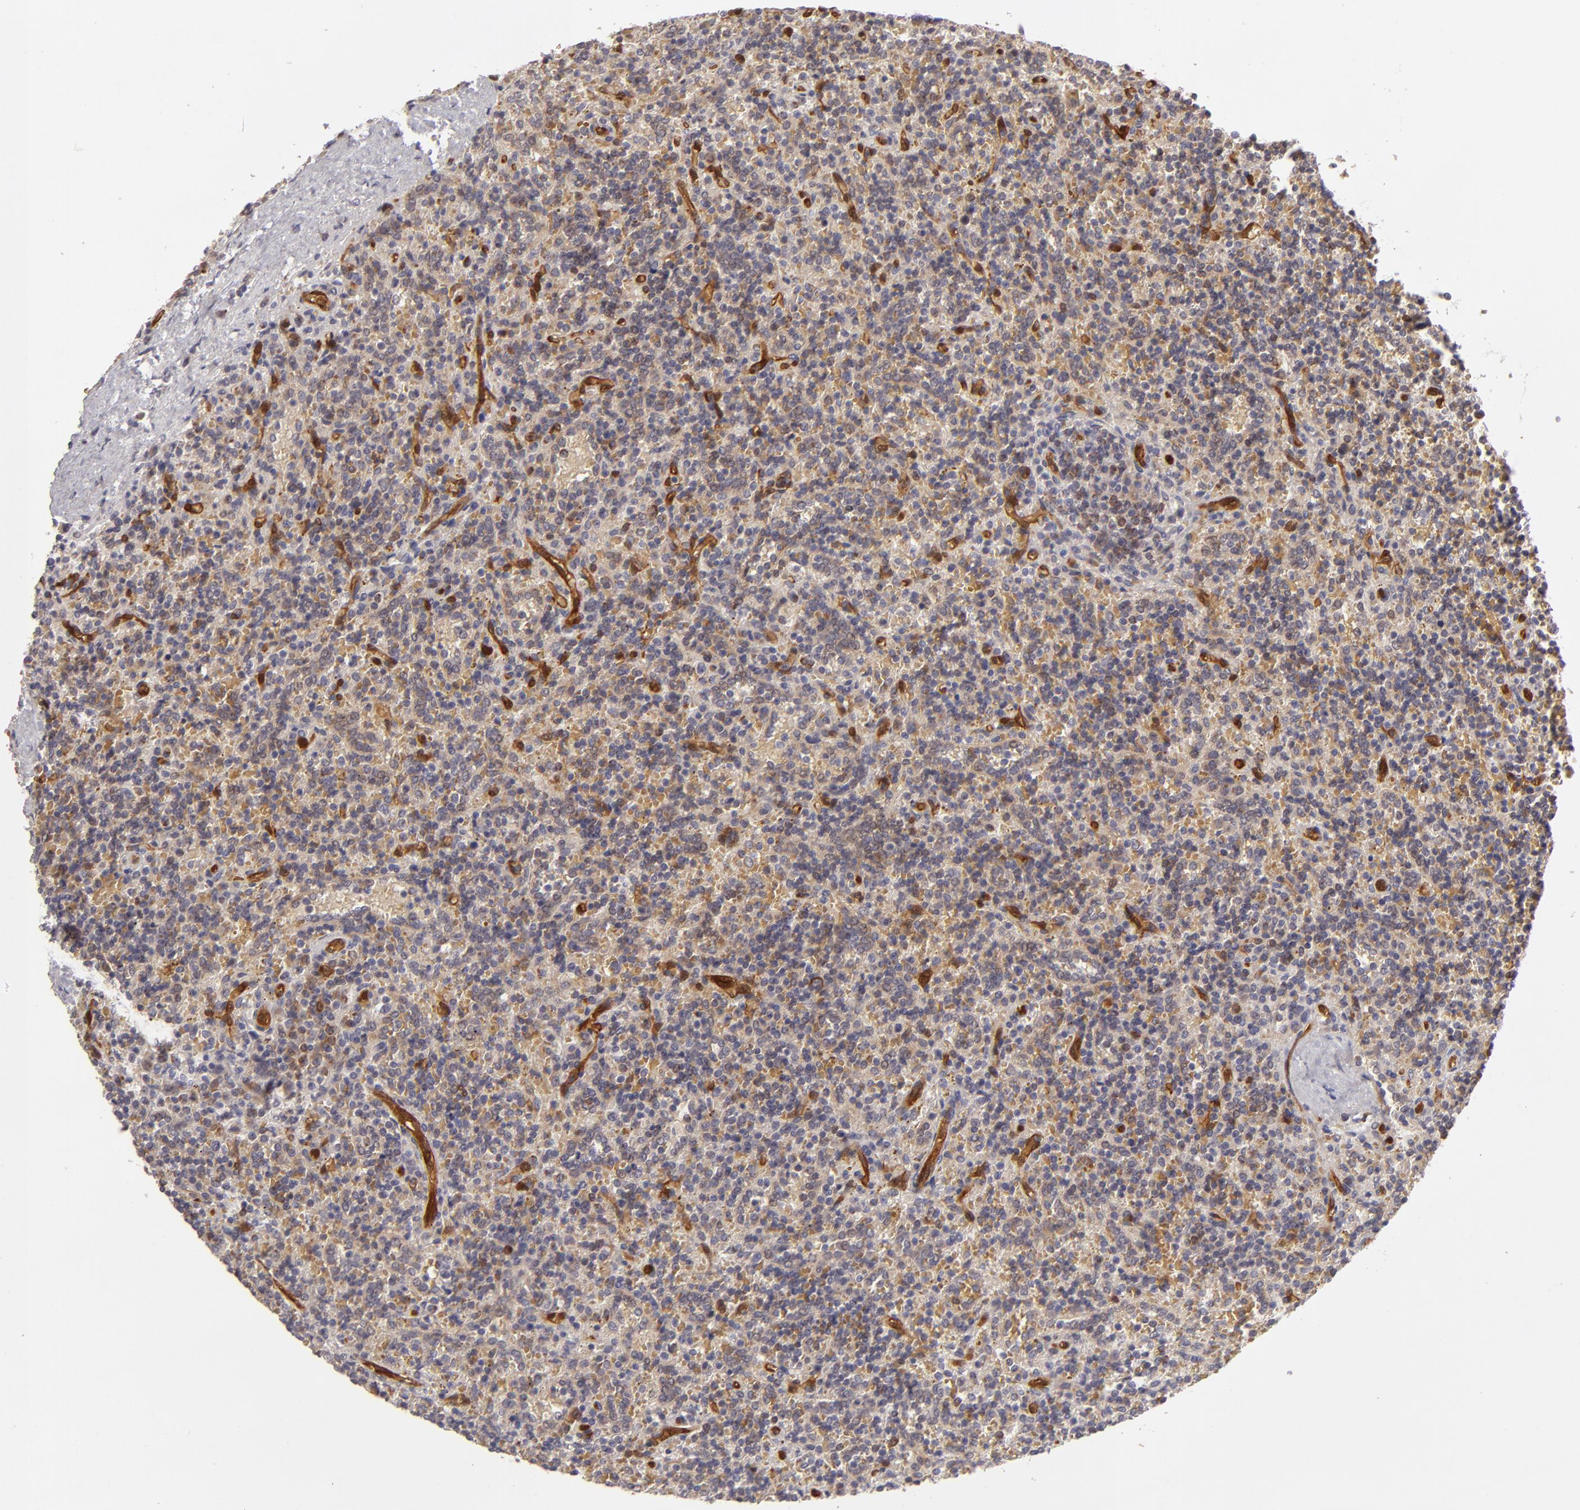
{"staining": {"intensity": "weak", "quantity": "25%-75%", "location": "cytoplasmic/membranous"}, "tissue": "lymphoma", "cell_type": "Tumor cells", "image_type": "cancer", "snomed": [{"axis": "morphology", "description": "Malignant lymphoma, non-Hodgkin's type, Low grade"}, {"axis": "topography", "description": "Spleen"}], "caption": "Immunohistochemistry (IHC) (DAB (3,3'-diaminobenzidine)) staining of lymphoma shows weak cytoplasmic/membranous protein staining in about 25%-75% of tumor cells. The staining is performed using DAB (3,3'-diaminobenzidine) brown chromogen to label protein expression. The nuclei are counter-stained blue using hematoxylin.", "gene": "SH2D4A", "patient": {"sex": "male", "age": 67}}